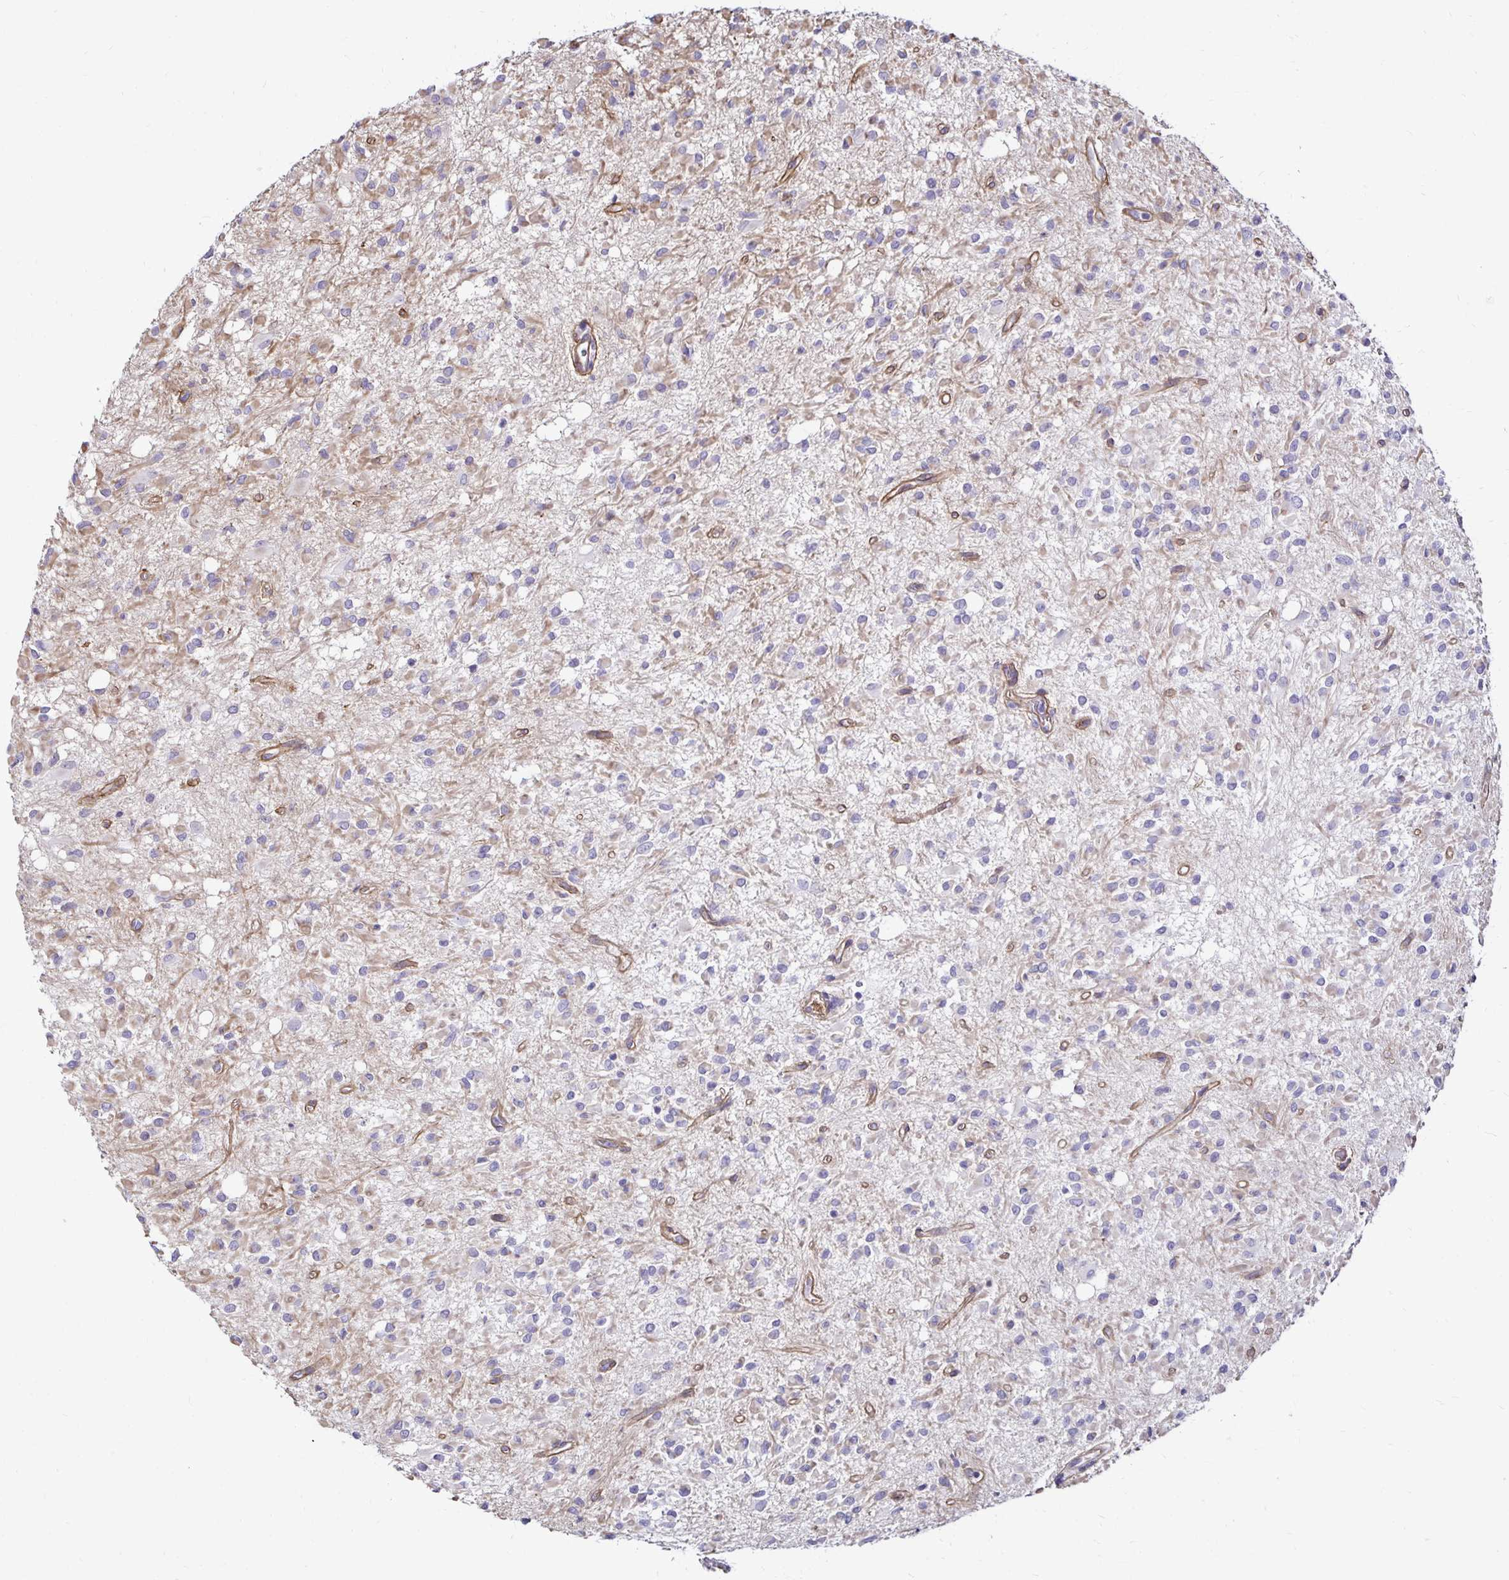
{"staining": {"intensity": "negative", "quantity": "none", "location": "none"}, "tissue": "glioma", "cell_type": "Tumor cells", "image_type": "cancer", "snomed": [{"axis": "morphology", "description": "Glioma, malignant, Low grade"}, {"axis": "topography", "description": "Brain"}], "caption": "This is a histopathology image of IHC staining of glioma, which shows no staining in tumor cells.", "gene": "ITGB1", "patient": {"sex": "female", "age": 33}}